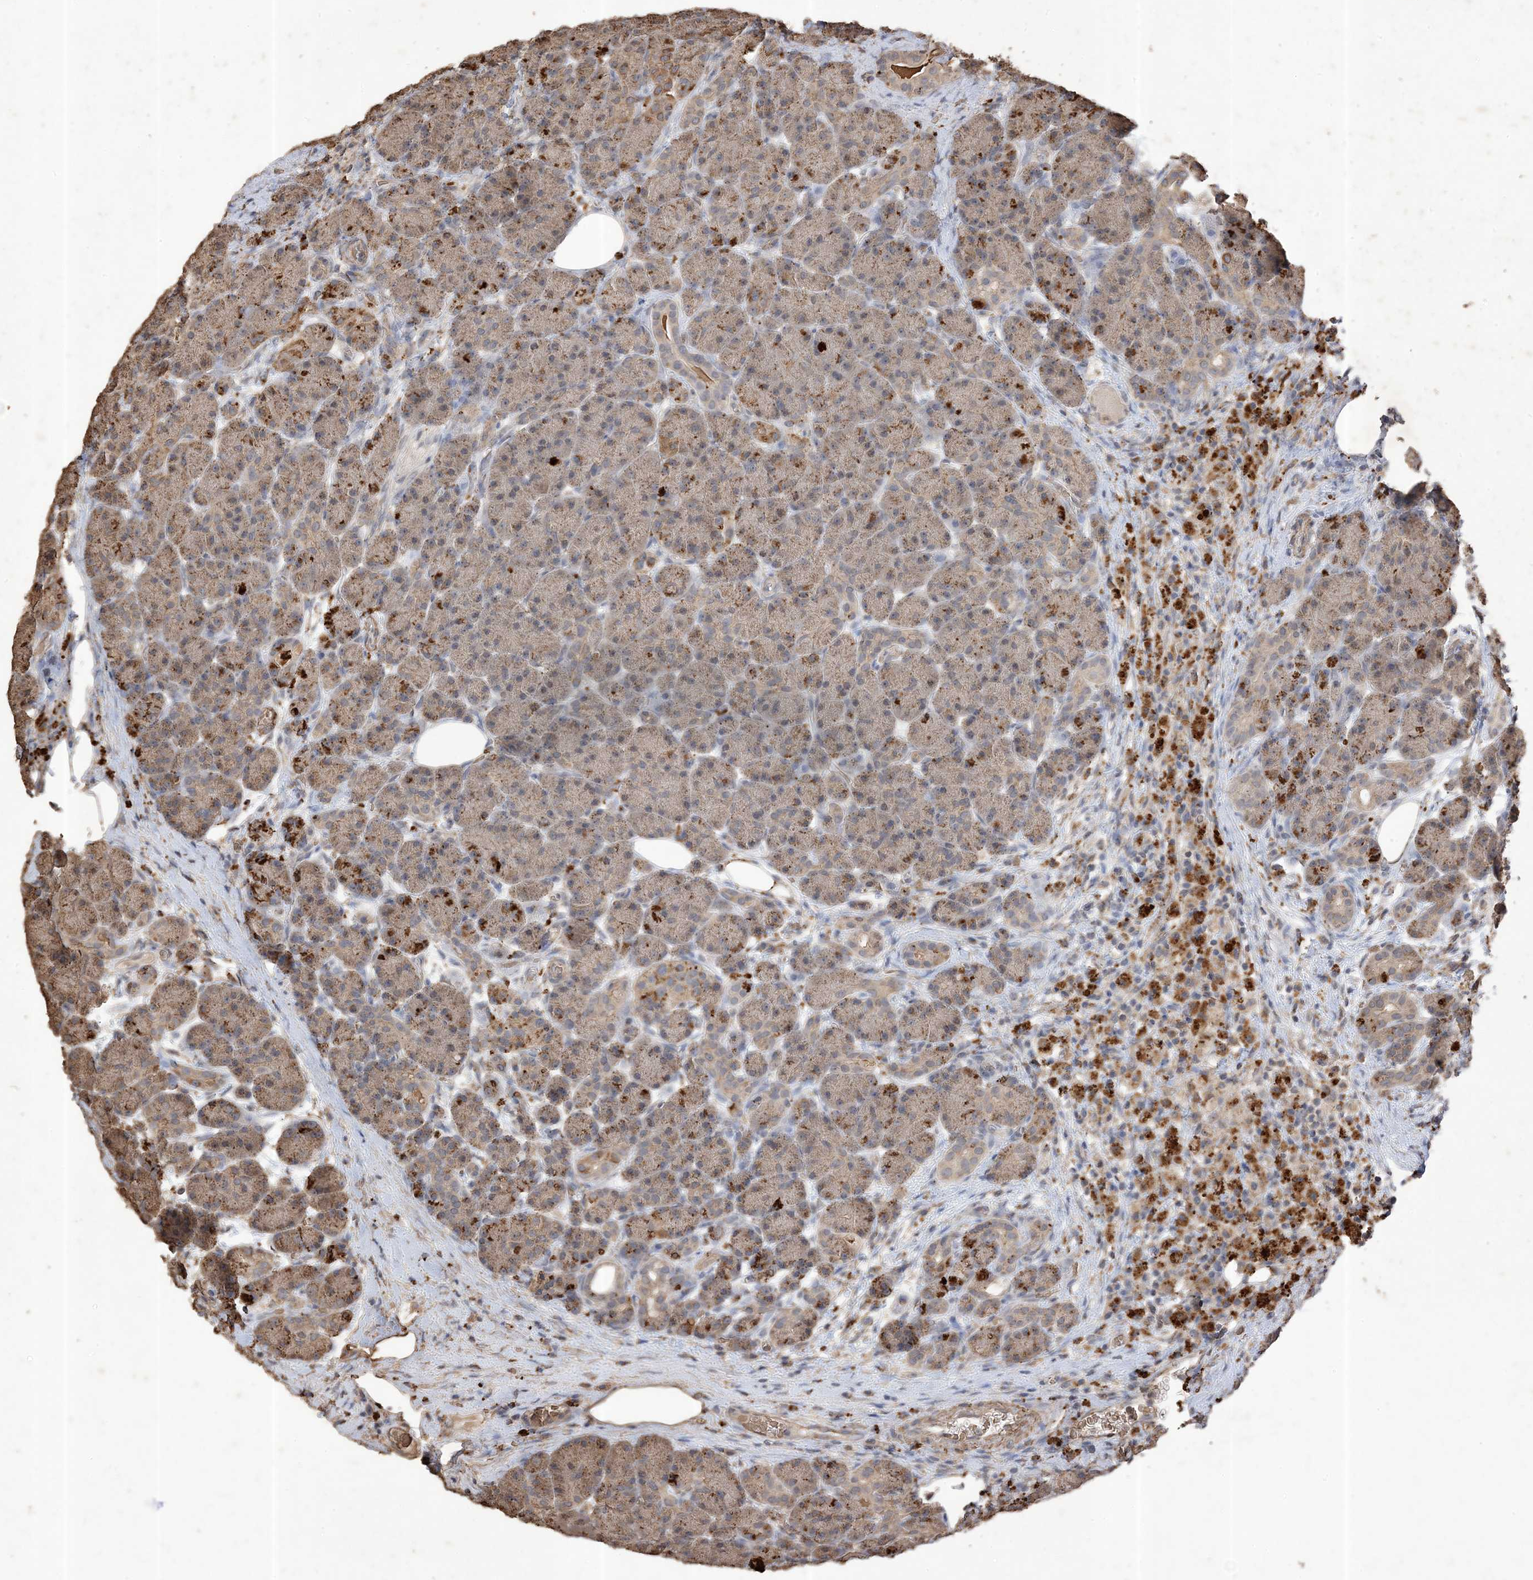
{"staining": {"intensity": "moderate", "quantity": ">75%", "location": "cytoplasmic/membranous"}, "tissue": "pancreas", "cell_type": "Exocrine glandular cells", "image_type": "normal", "snomed": [{"axis": "morphology", "description": "Normal tissue, NOS"}, {"axis": "topography", "description": "Pancreas"}], "caption": "Immunohistochemical staining of unremarkable pancreas reveals moderate cytoplasmic/membranous protein expression in about >75% of exocrine glandular cells.", "gene": "HPS4", "patient": {"sex": "male", "age": 63}}